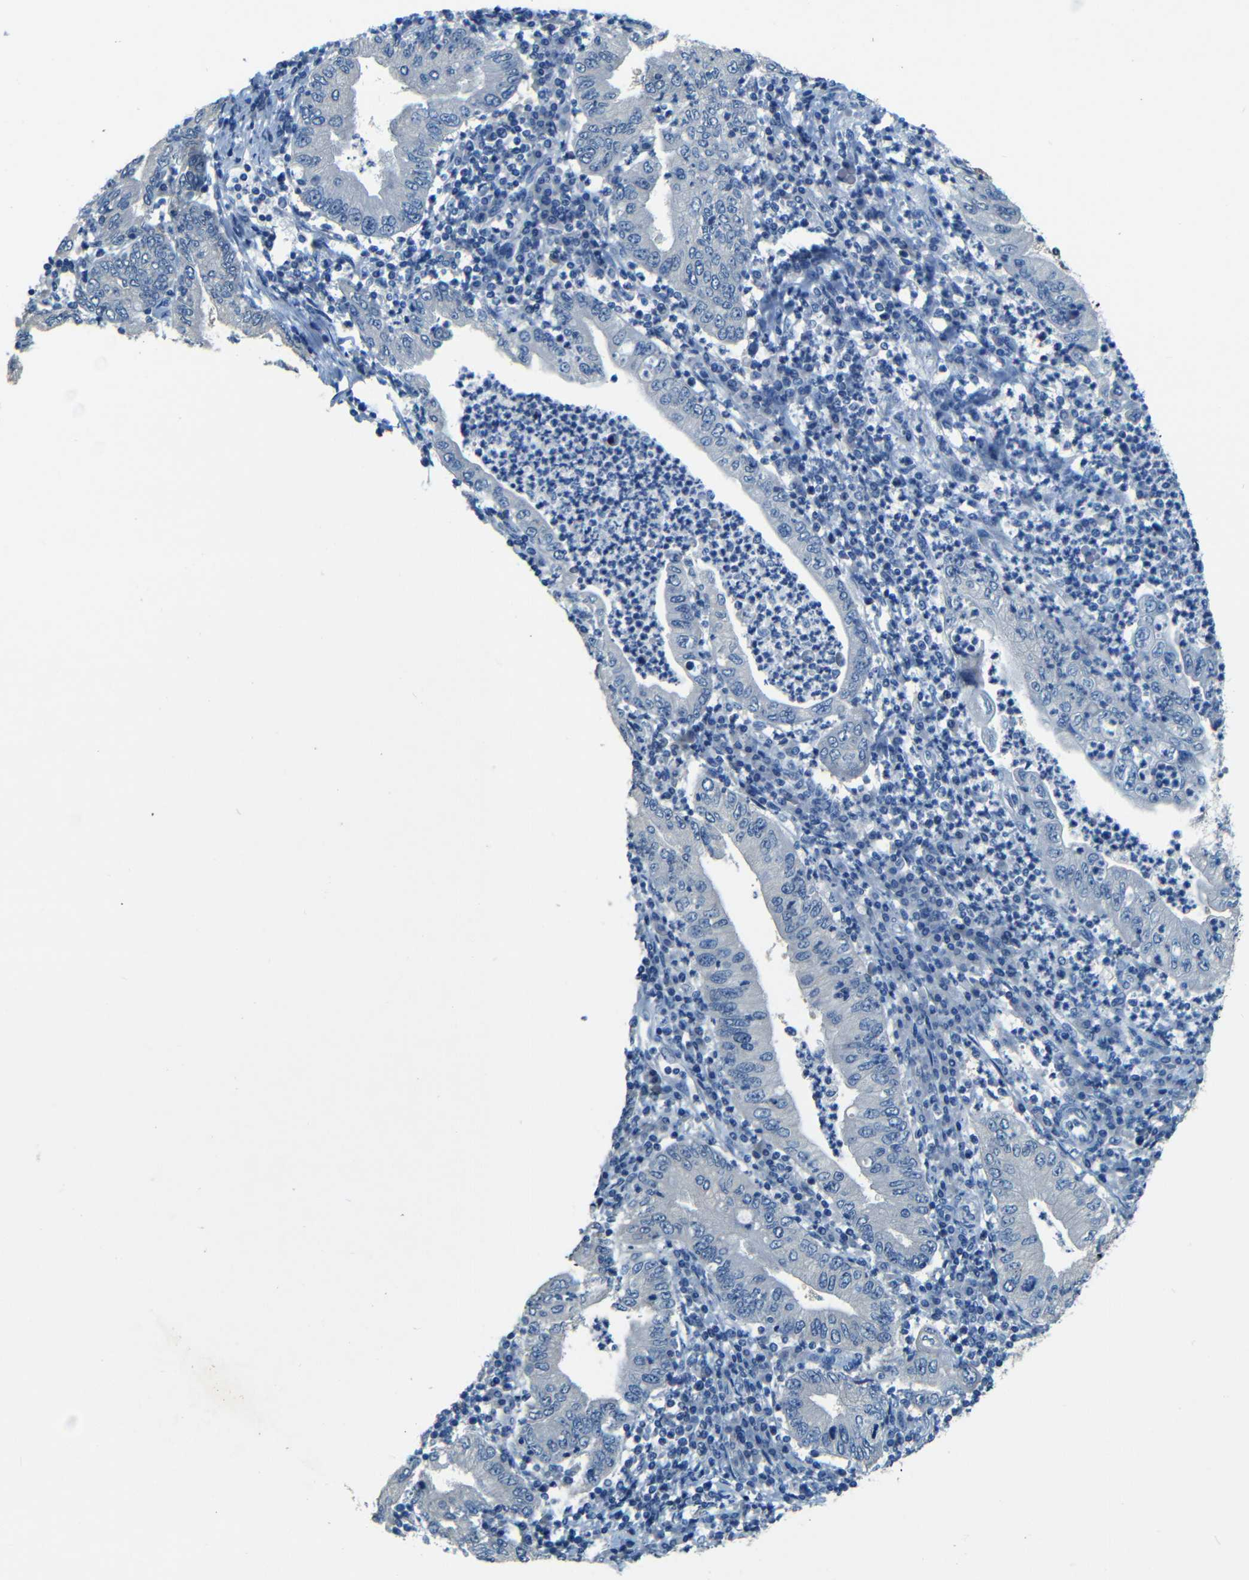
{"staining": {"intensity": "negative", "quantity": "none", "location": "none"}, "tissue": "stomach cancer", "cell_type": "Tumor cells", "image_type": "cancer", "snomed": [{"axis": "morphology", "description": "Normal tissue, NOS"}, {"axis": "morphology", "description": "Adenocarcinoma, NOS"}, {"axis": "topography", "description": "Esophagus"}, {"axis": "topography", "description": "Stomach, upper"}, {"axis": "topography", "description": "Peripheral nerve tissue"}], "caption": "Stomach cancer (adenocarcinoma) stained for a protein using immunohistochemistry (IHC) displays no expression tumor cells.", "gene": "ZMAT1", "patient": {"sex": "male", "age": 62}}